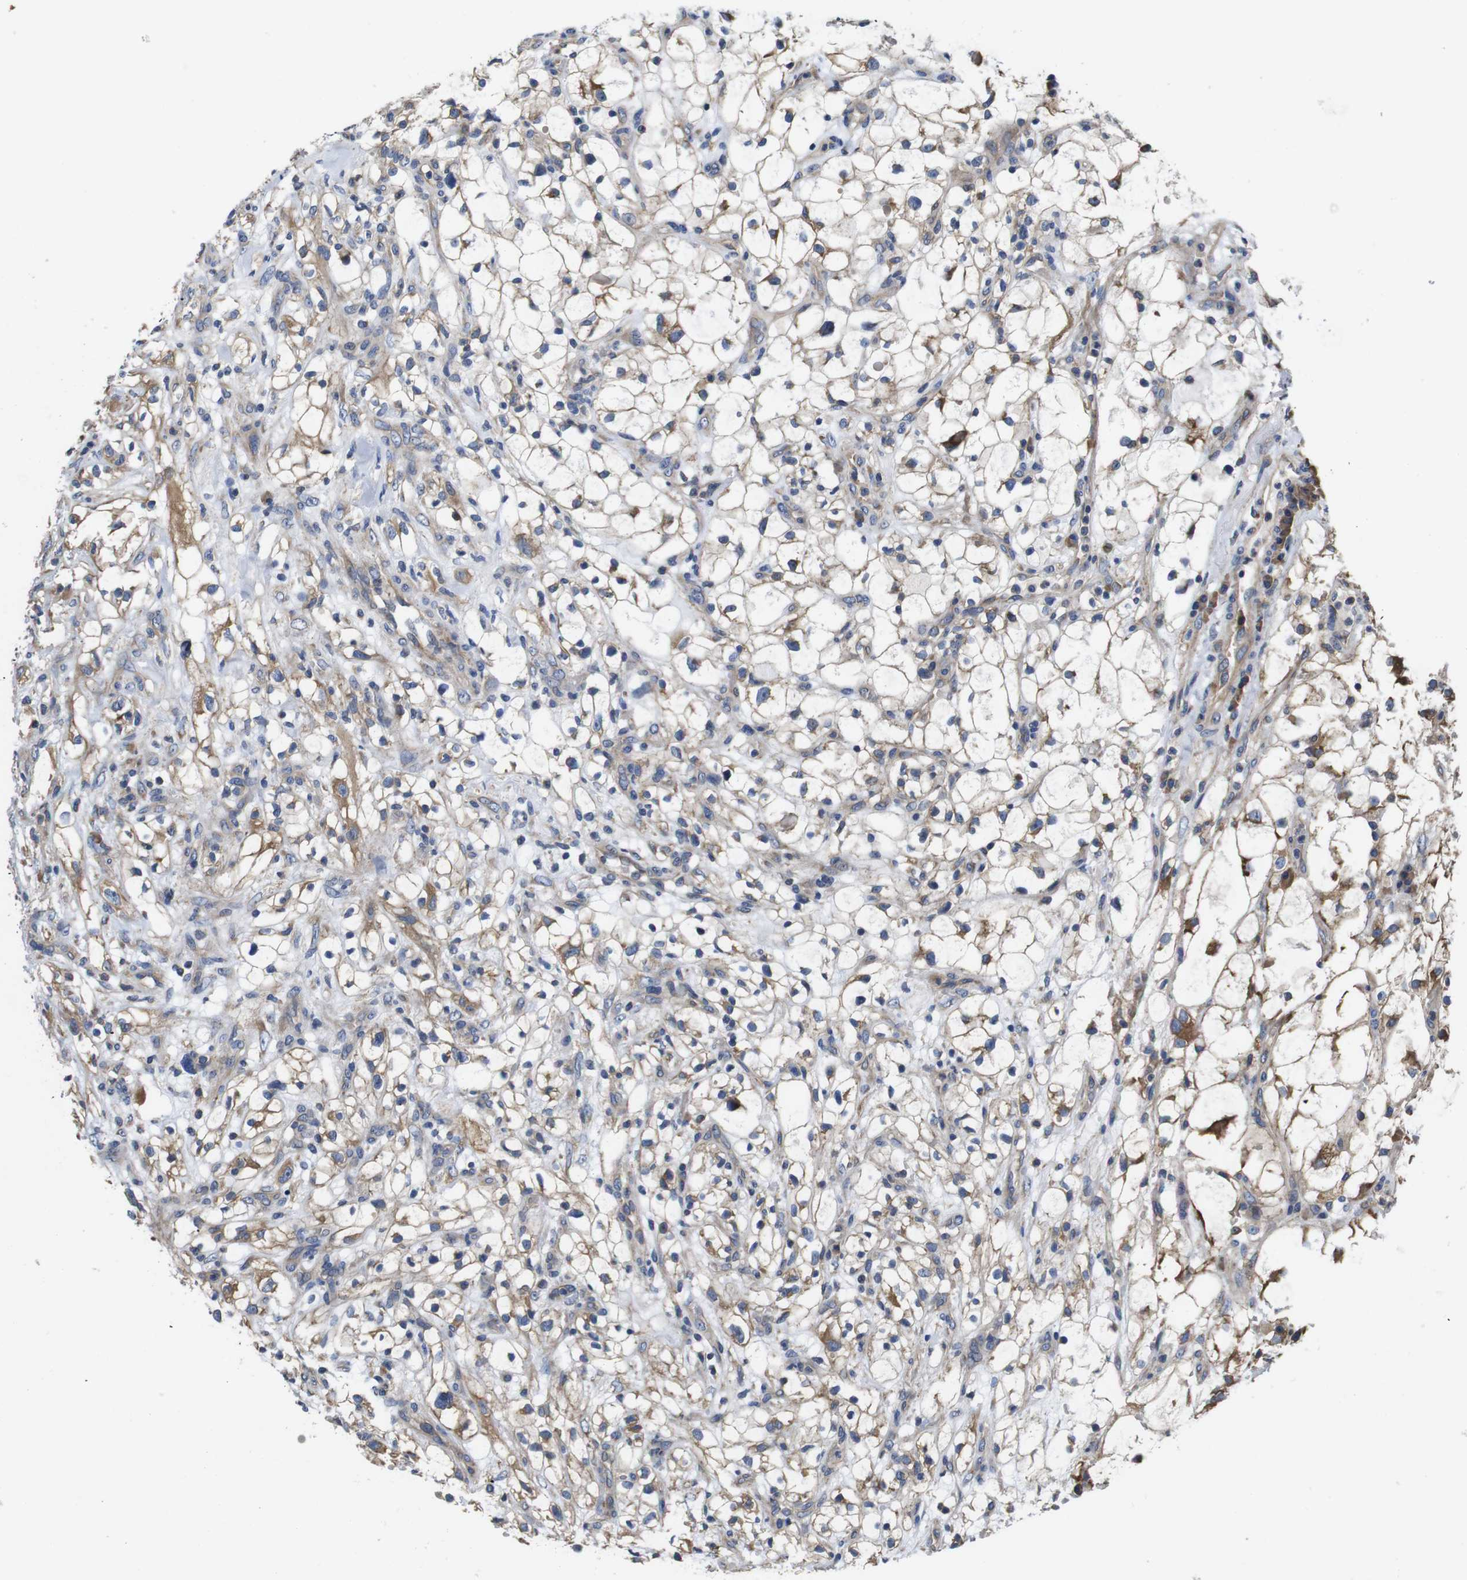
{"staining": {"intensity": "moderate", "quantity": ">75%", "location": "cytoplasmic/membranous"}, "tissue": "renal cancer", "cell_type": "Tumor cells", "image_type": "cancer", "snomed": [{"axis": "morphology", "description": "Adenocarcinoma, NOS"}, {"axis": "topography", "description": "Kidney"}], "caption": "Immunohistochemistry image of neoplastic tissue: renal adenocarcinoma stained using IHC exhibits medium levels of moderate protein expression localized specifically in the cytoplasmic/membranous of tumor cells, appearing as a cytoplasmic/membranous brown color.", "gene": "MARCHF7", "patient": {"sex": "female", "age": 60}}